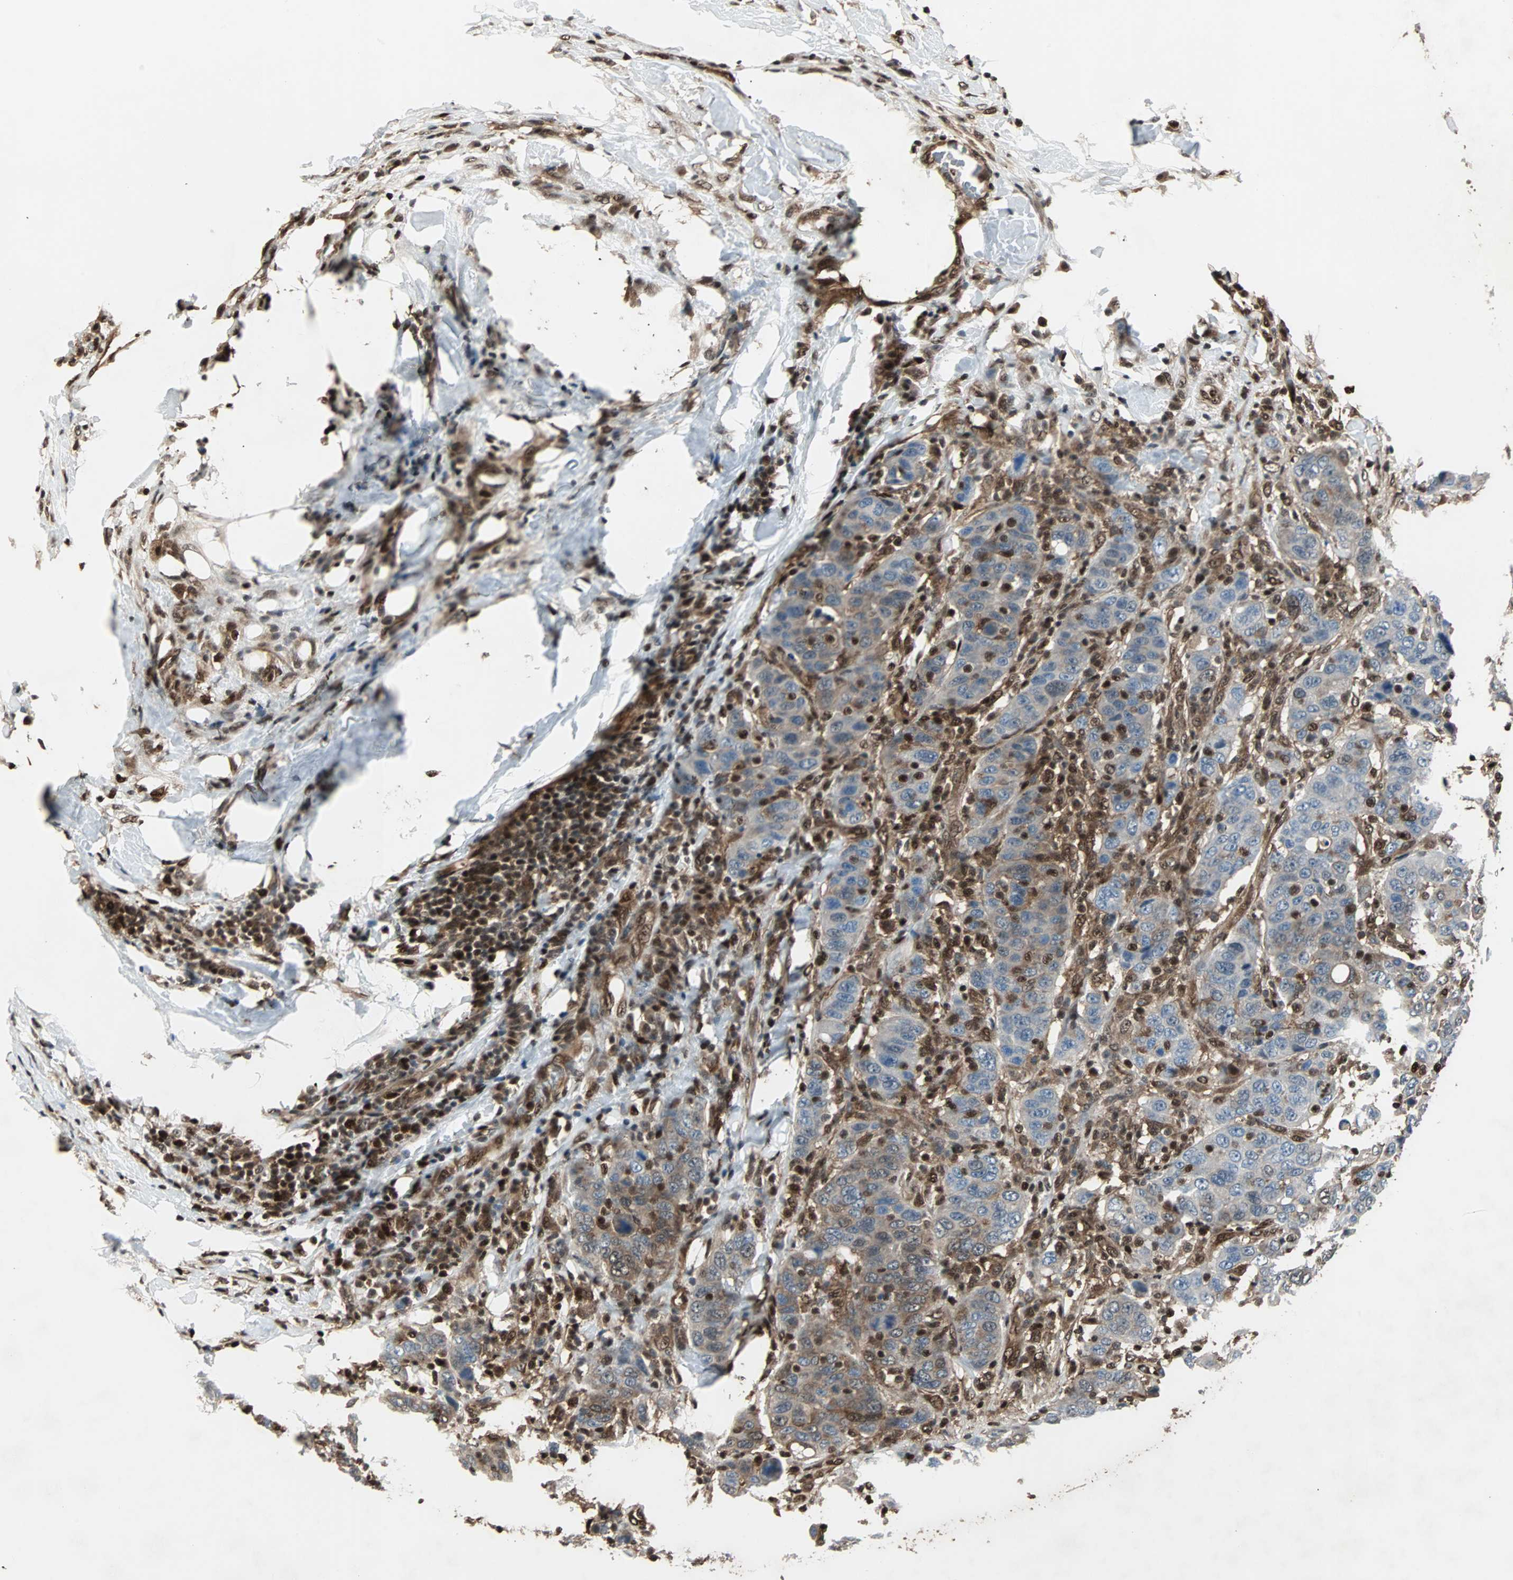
{"staining": {"intensity": "weak", "quantity": ">75%", "location": "cytoplasmic/membranous"}, "tissue": "breast cancer", "cell_type": "Tumor cells", "image_type": "cancer", "snomed": [{"axis": "morphology", "description": "Duct carcinoma"}, {"axis": "topography", "description": "Breast"}], "caption": "Breast invasive ductal carcinoma stained with DAB (3,3'-diaminobenzidine) IHC demonstrates low levels of weak cytoplasmic/membranous staining in approximately >75% of tumor cells.", "gene": "ACLY", "patient": {"sex": "female", "age": 37}}